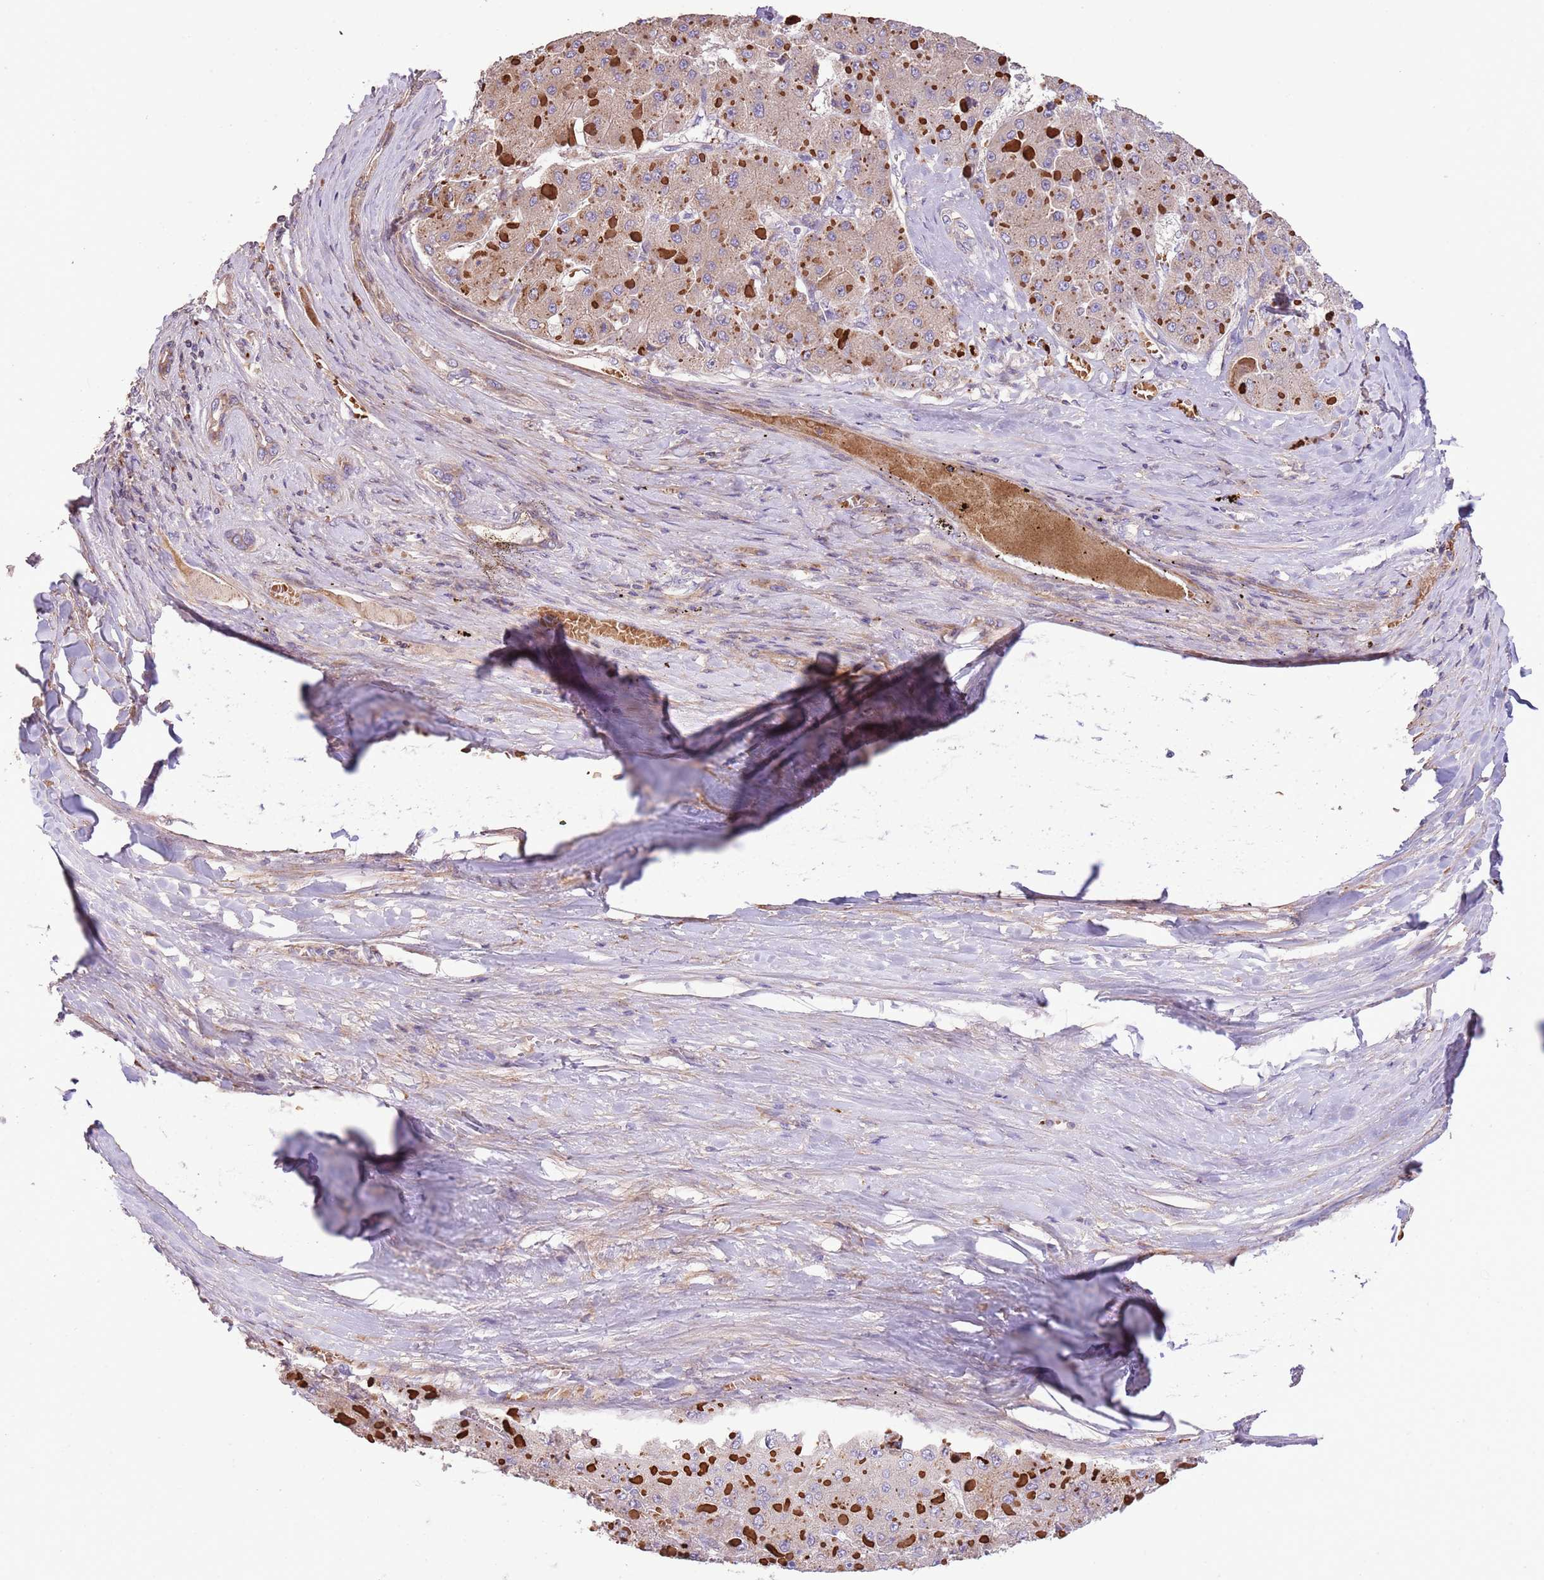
{"staining": {"intensity": "weak", "quantity": ">75%", "location": "cytoplasmic/membranous"}, "tissue": "liver cancer", "cell_type": "Tumor cells", "image_type": "cancer", "snomed": [{"axis": "morphology", "description": "Carcinoma, Hepatocellular, NOS"}, {"axis": "topography", "description": "Liver"}], "caption": "A brown stain shows weak cytoplasmic/membranous positivity of a protein in liver cancer tumor cells. The staining was performed using DAB to visualize the protein expression in brown, while the nuclei were stained in blue with hematoxylin (Magnification: 20x).", "gene": "PIGA", "patient": {"sex": "female", "age": 73}}